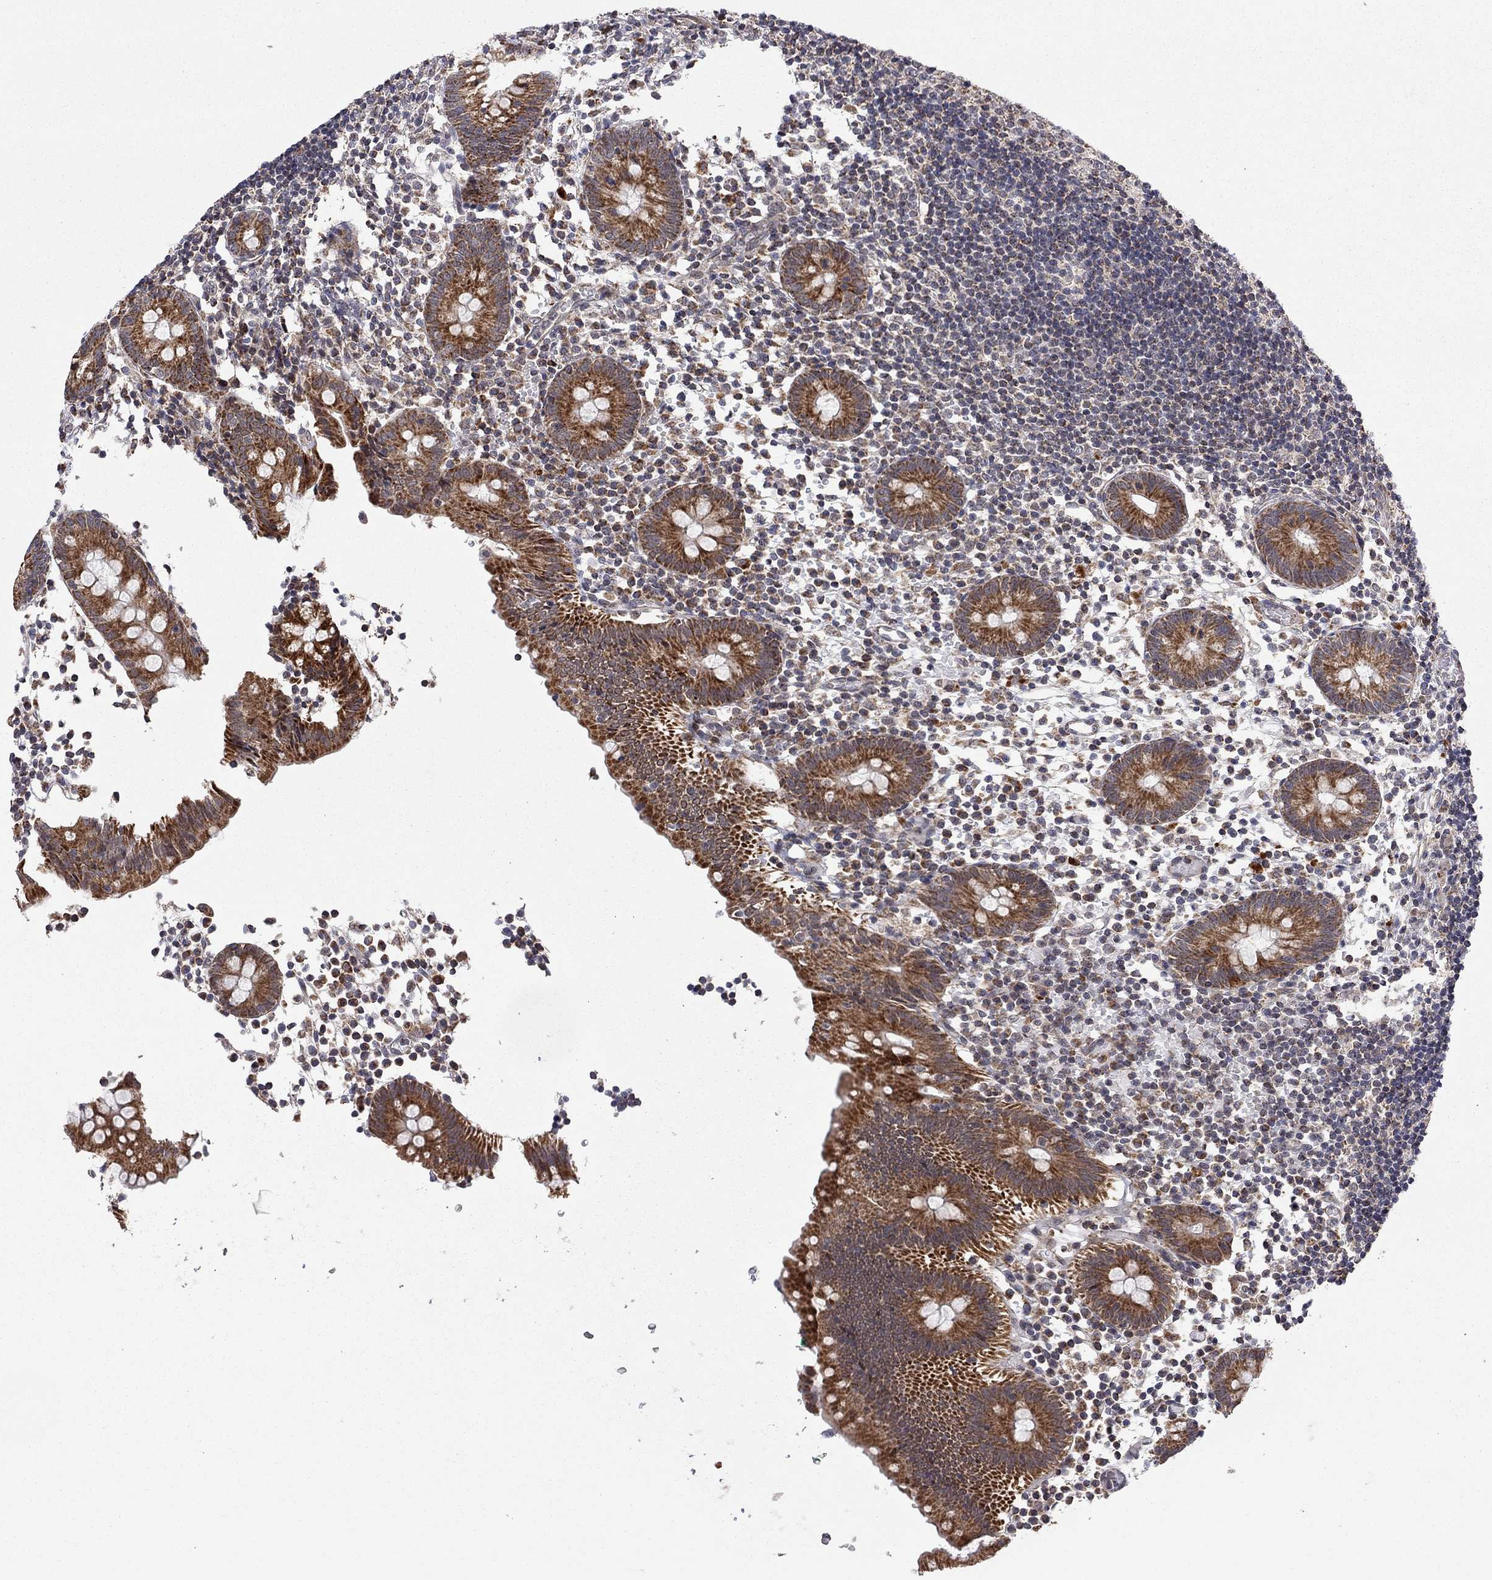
{"staining": {"intensity": "strong", "quantity": "25%-75%", "location": "cytoplasmic/membranous"}, "tissue": "appendix", "cell_type": "Glandular cells", "image_type": "normal", "snomed": [{"axis": "morphology", "description": "Normal tissue, NOS"}, {"axis": "topography", "description": "Appendix"}], "caption": "About 25%-75% of glandular cells in normal human appendix exhibit strong cytoplasmic/membranous protein positivity as visualized by brown immunohistochemical staining.", "gene": "IDS", "patient": {"sex": "female", "age": 40}}